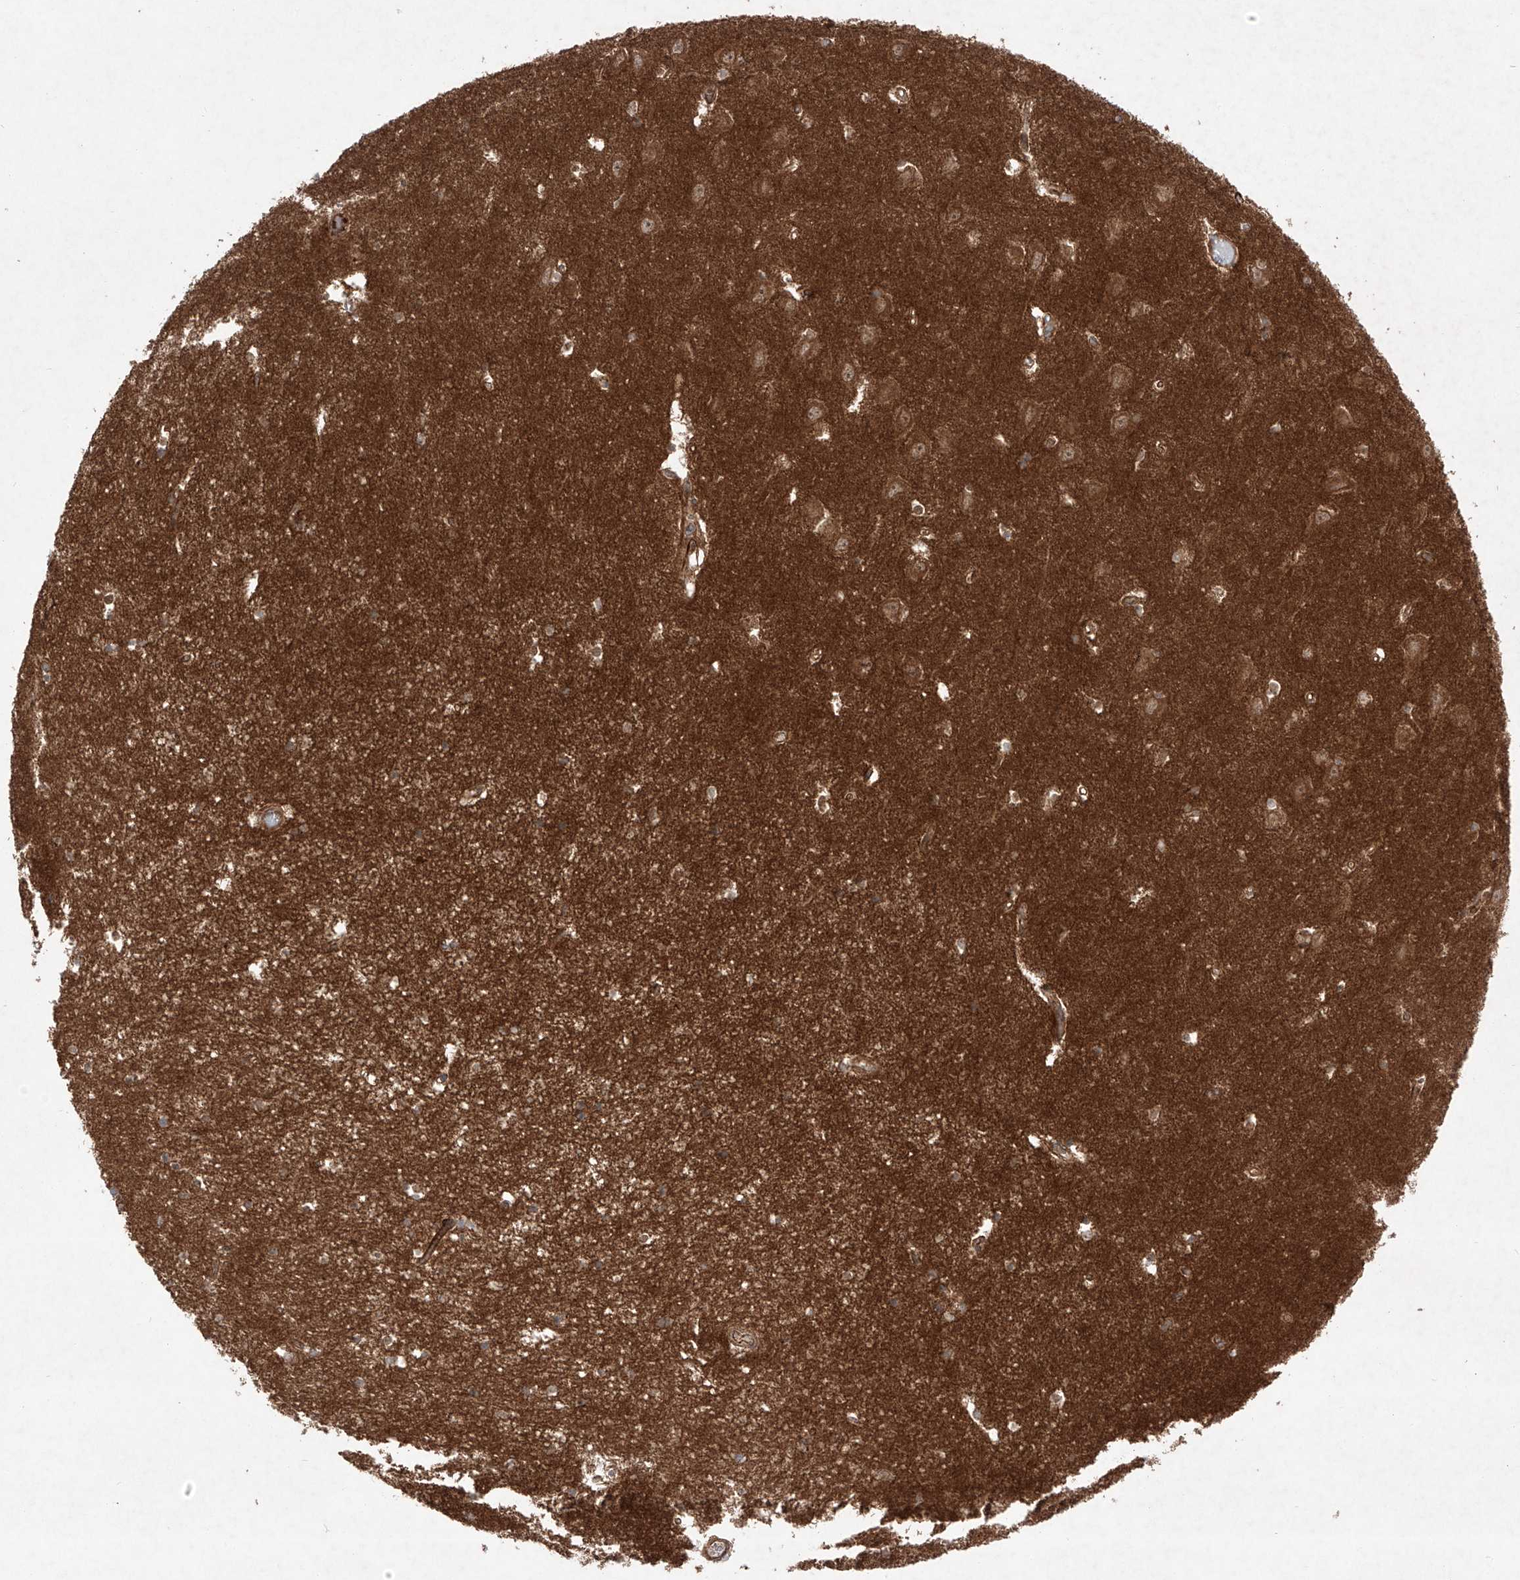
{"staining": {"intensity": "moderate", "quantity": ">75%", "location": "cytoplasmic/membranous"}, "tissue": "hippocampus", "cell_type": "Glial cells", "image_type": "normal", "snomed": [{"axis": "morphology", "description": "Normal tissue, NOS"}, {"axis": "topography", "description": "Hippocampus"}], "caption": "High-power microscopy captured an immunohistochemistry image of unremarkable hippocampus, revealing moderate cytoplasmic/membranous expression in approximately >75% of glial cells.", "gene": "YKT6", "patient": {"sex": "male", "age": 70}}